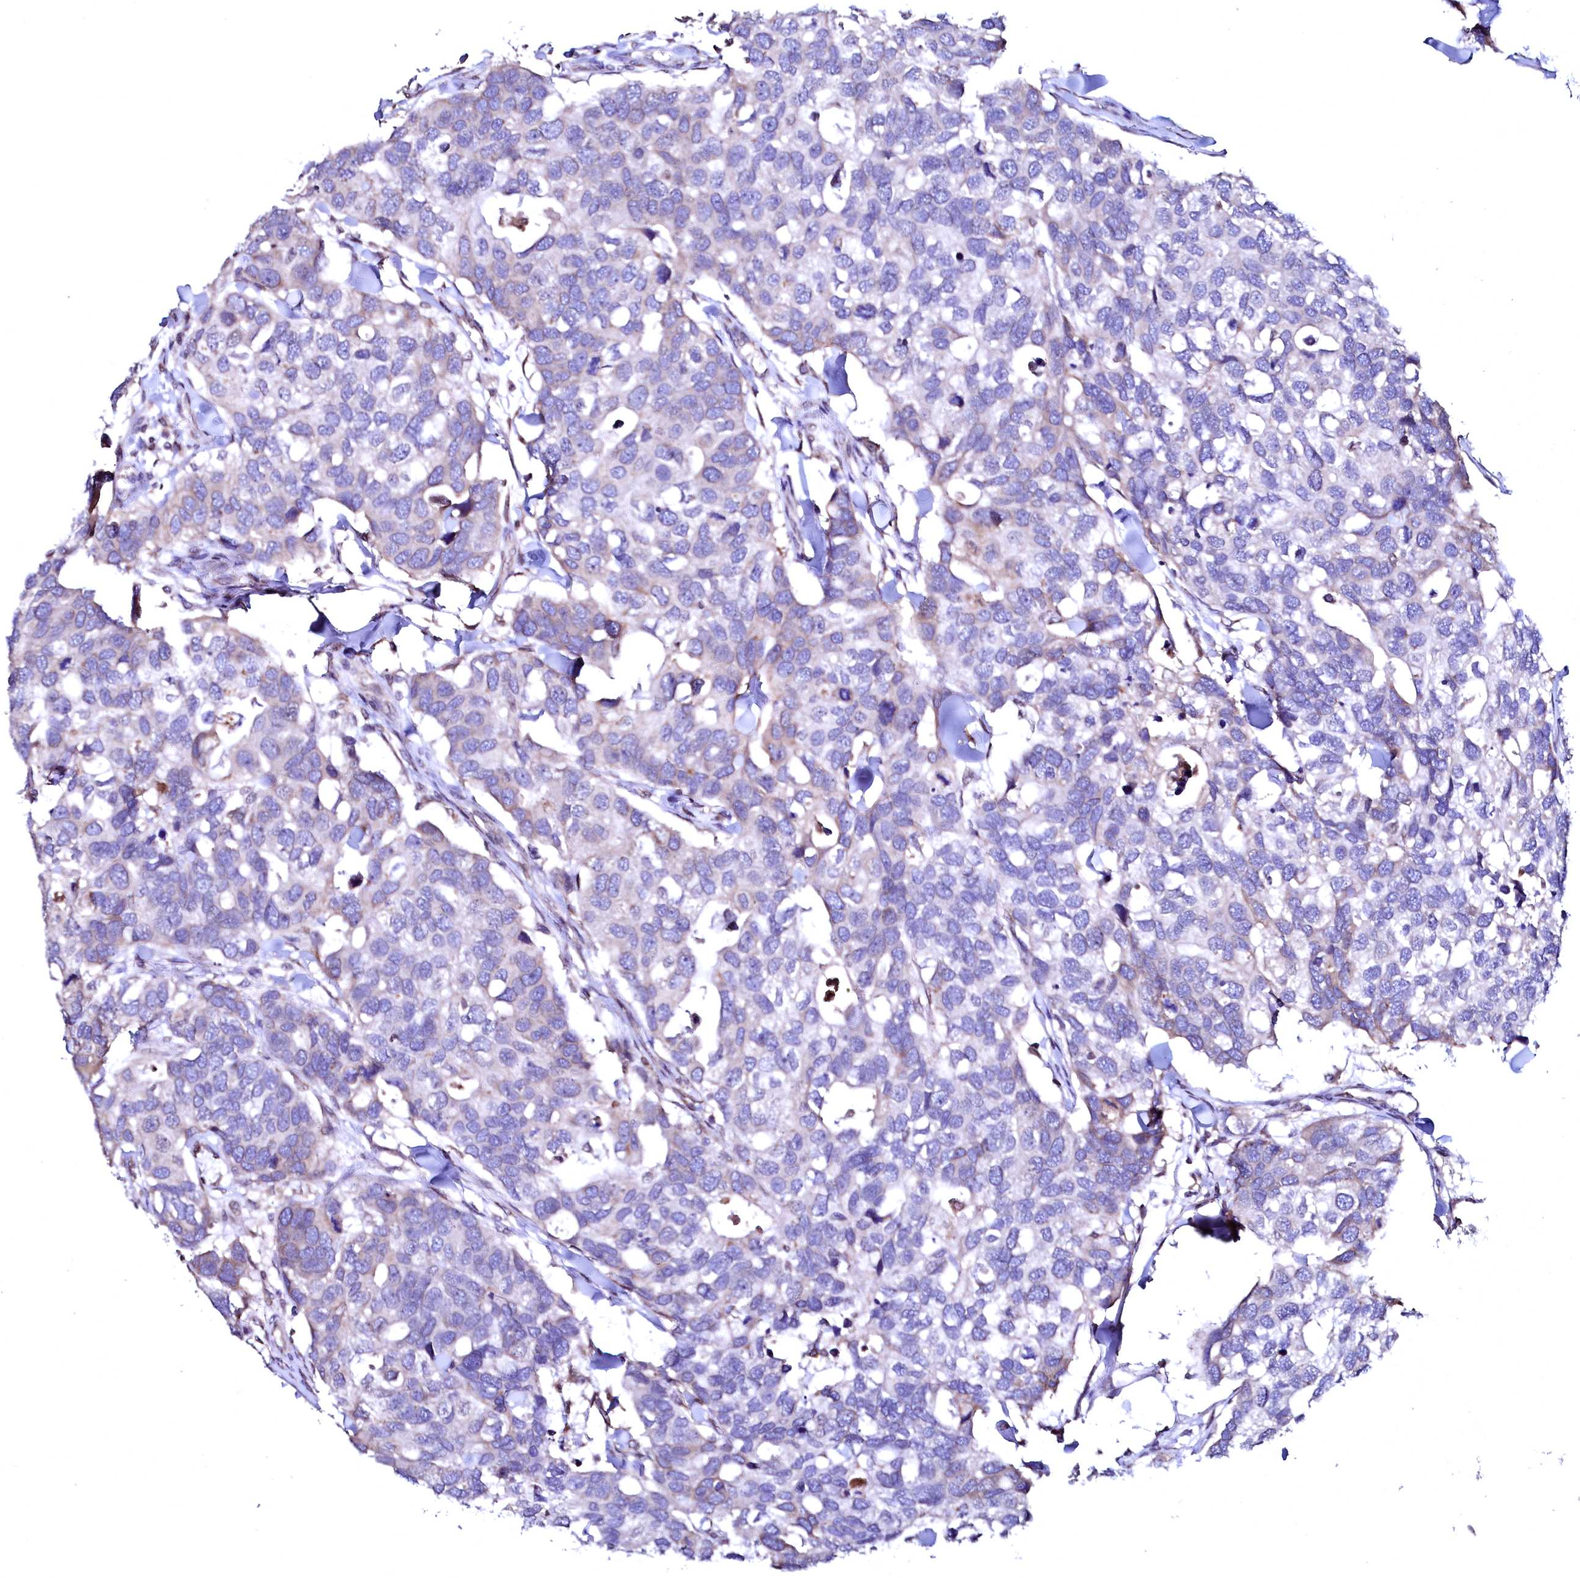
{"staining": {"intensity": "weak", "quantity": "<25%", "location": "cytoplasmic/membranous"}, "tissue": "breast cancer", "cell_type": "Tumor cells", "image_type": "cancer", "snomed": [{"axis": "morphology", "description": "Duct carcinoma"}, {"axis": "topography", "description": "Breast"}], "caption": "Immunohistochemistry histopathology image of neoplastic tissue: human breast invasive ductal carcinoma stained with DAB demonstrates no significant protein positivity in tumor cells.", "gene": "HAND1", "patient": {"sex": "female", "age": 83}}